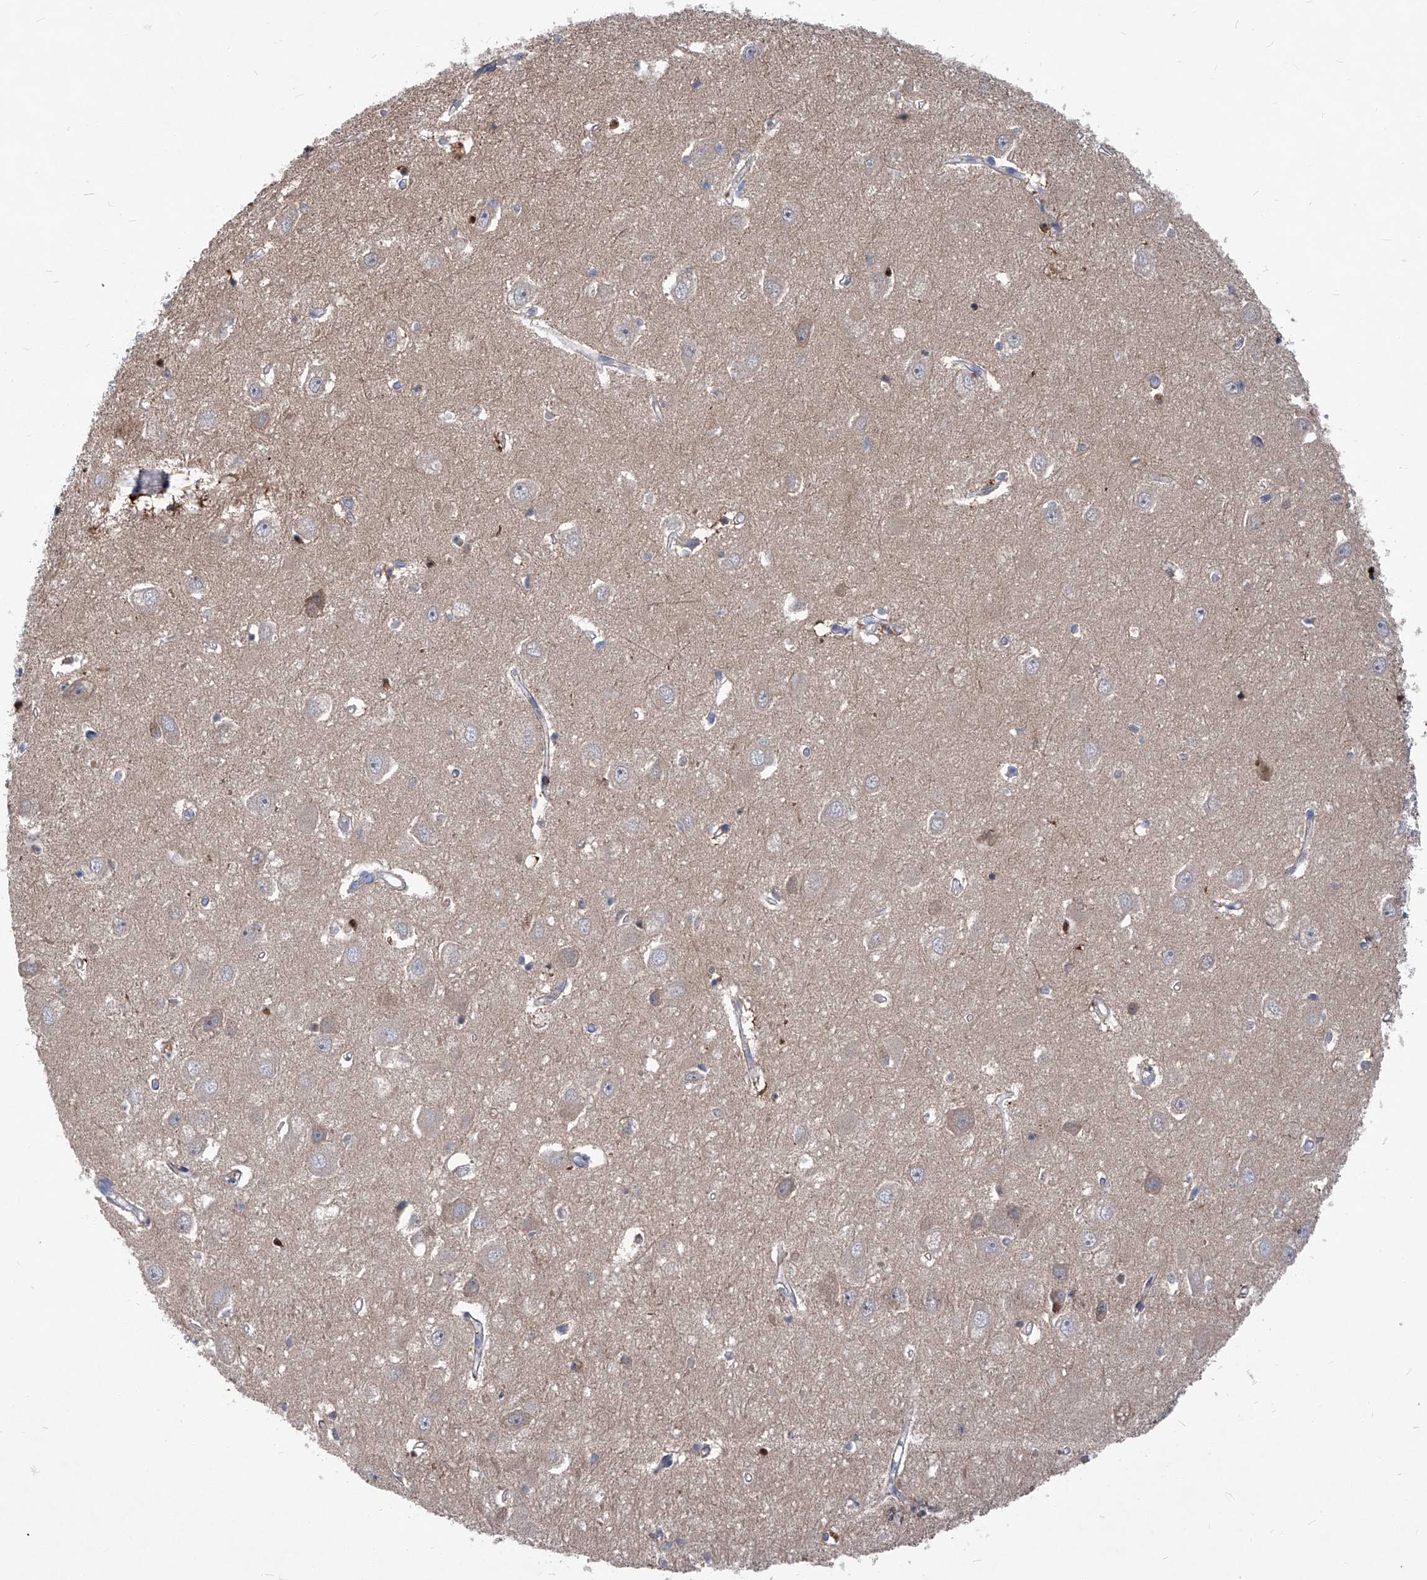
{"staining": {"intensity": "weak", "quantity": "<25%", "location": "cytoplasmic/membranous"}, "tissue": "hippocampus", "cell_type": "Glial cells", "image_type": "normal", "snomed": [{"axis": "morphology", "description": "Normal tissue, NOS"}, {"axis": "topography", "description": "Hippocampus"}], "caption": "Hippocampus stained for a protein using IHC displays no staining glial cells.", "gene": "EPHA8", "patient": {"sex": "female", "age": 64}}